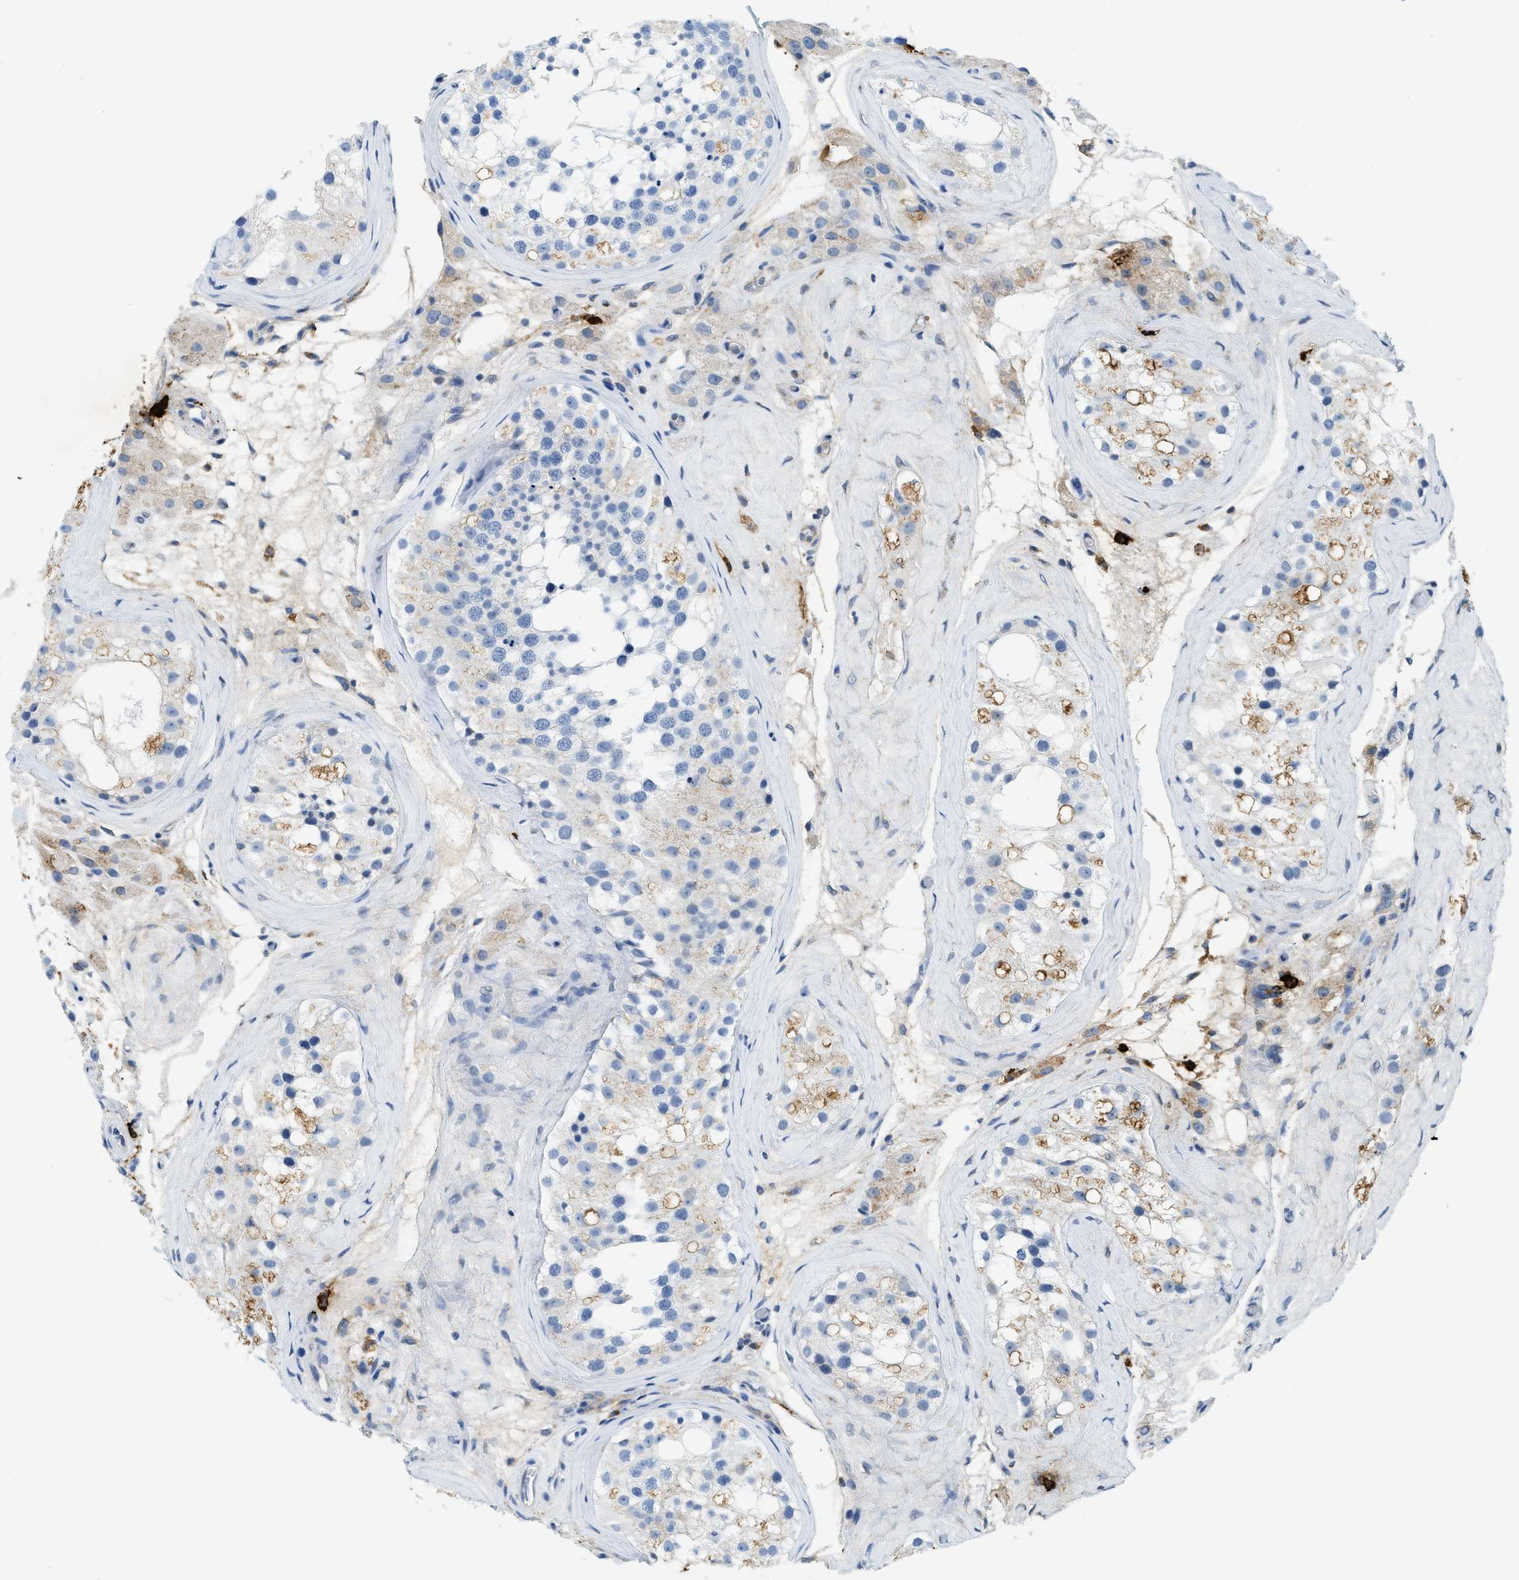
{"staining": {"intensity": "negative", "quantity": "none", "location": "none"}, "tissue": "testis", "cell_type": "Cells in seminiferous ducts", "image_type": "normal", "snomed": [{"axis": "morphology", "description": "Normal tissue, NOS"}, {"axis": "morphology", "description": "Seminoma, NOS"}, {"axis": "topography", "description": "Testis"}], "caption": "IHC image of normal human testis stained for a protein (brown), which shows no staining in cells in seminiferous ducts.", "gene": "TPSAB1", "patient": {"sex": "male", "age": 71}}